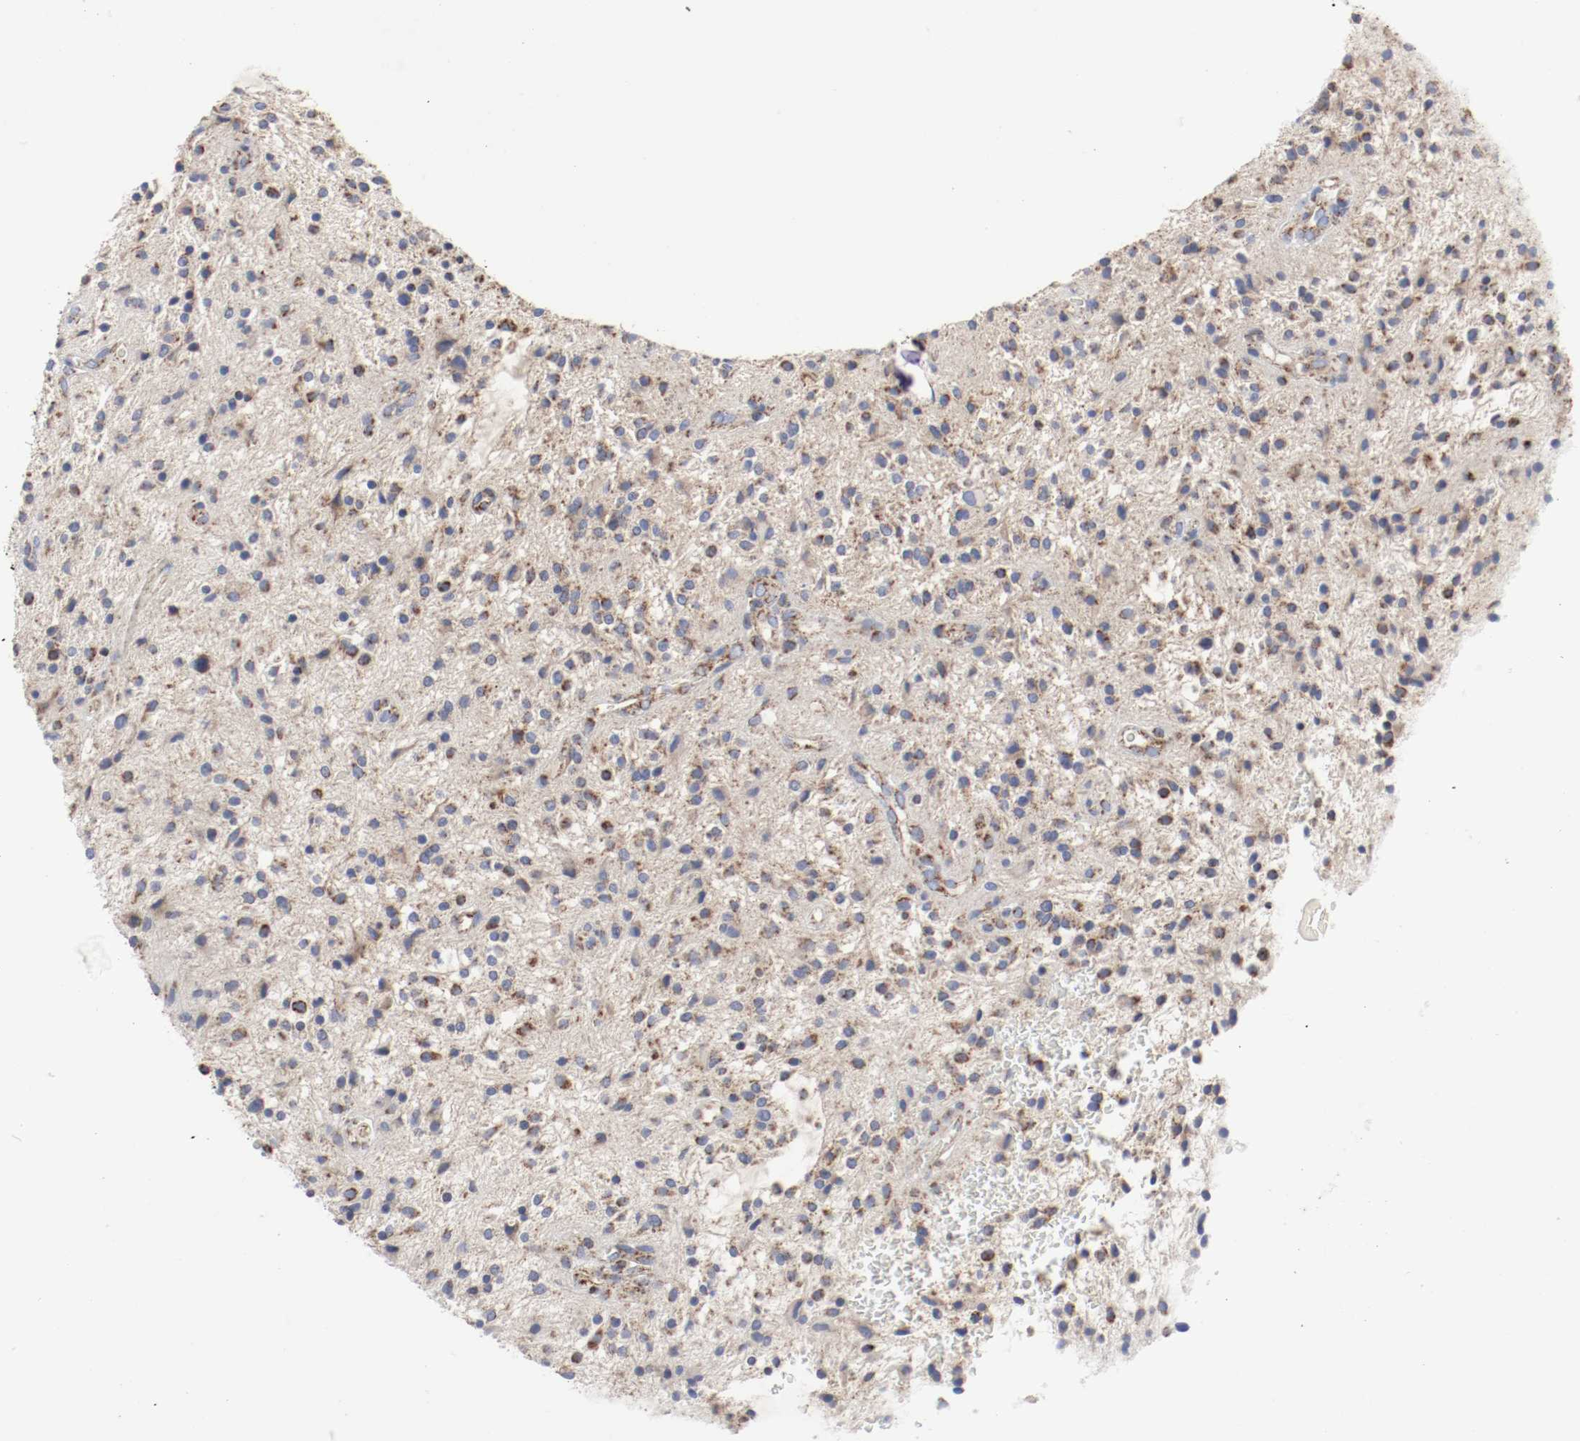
{"staining": {"intensity": "weak", "quantity": ">75%", "location": "cytoplasmic/membranous"}, "tissue": "glioma", "cell_type": "Tumor cells", "image_type": "cancer", "snomed": [{"axis": "morphology", "description": "Glioma, malignant, NOS"}, {"axis": "topography", "description": "Cerebellum"}], "caption": "DAB (3,3'-diaminobenzidine) immunohistochemical staining of human glioma shows weak cytoplasmic/membranous protein expression in approximately >75% of tumor cells.", "gene": "AFG3L2", "patient": {"sex": "female", "age": 10}}